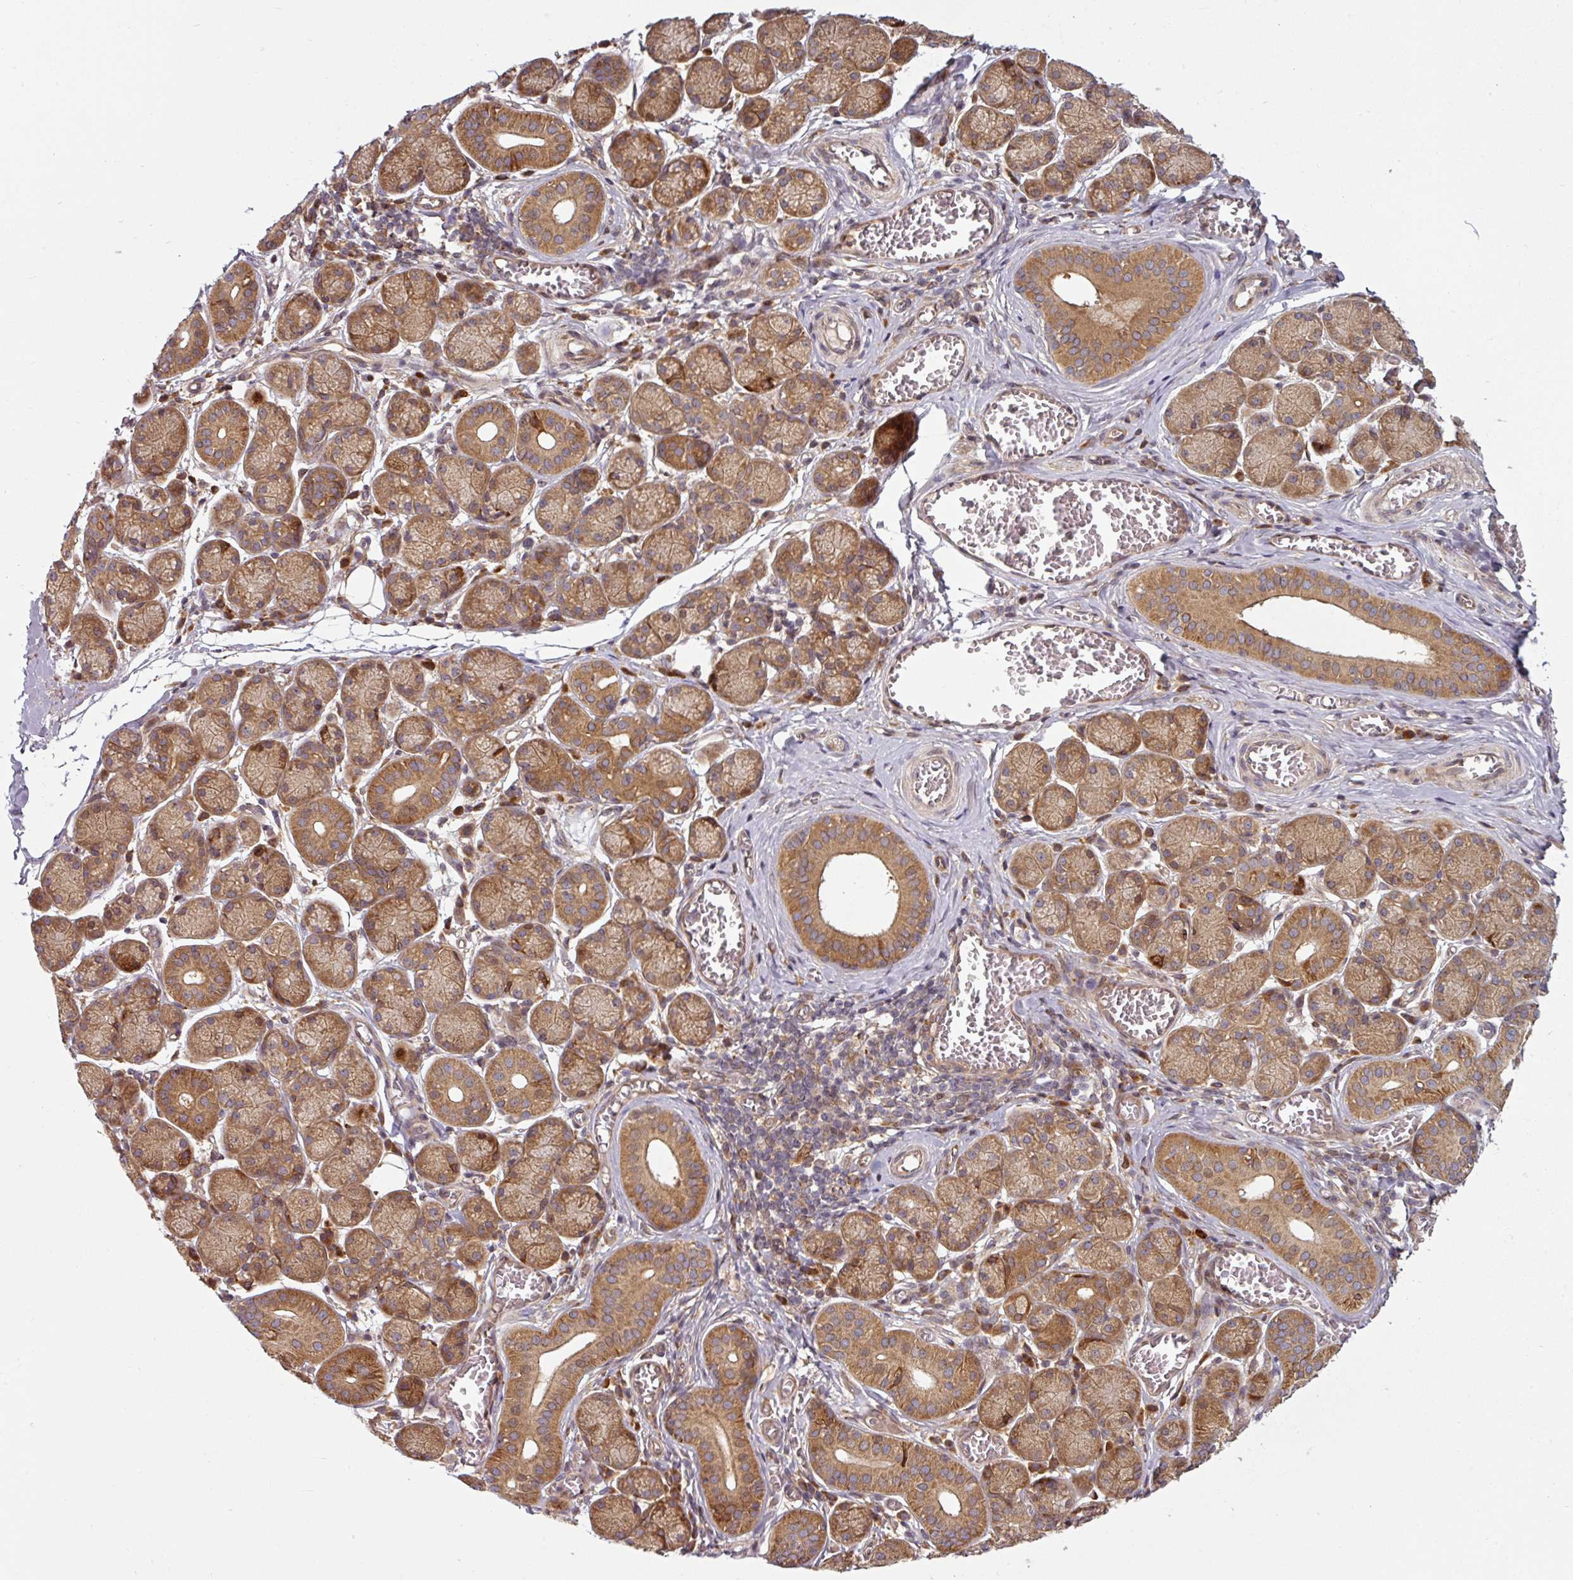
{"staining": {"intensity": "strong", "quantity": ">75%", "location": "cytoplasmic/membranous"}, "tissue": "salivary gland", "cell_type": "Glandular cells", "image_type": "normal", "snomed": [{"axis": "morphology", "description": "Normal tissue, NOS"}, {"axis": "topography", "description": "Salivary gland"}], "caption": "Benign salivary gland displays strong cytoplasmic/membranous positivity in approximately >75% of glandular cells, visualized by immunohistochemistry.", "gene": "RAB5A", "patient": {"sex": "female", "age": 24}}